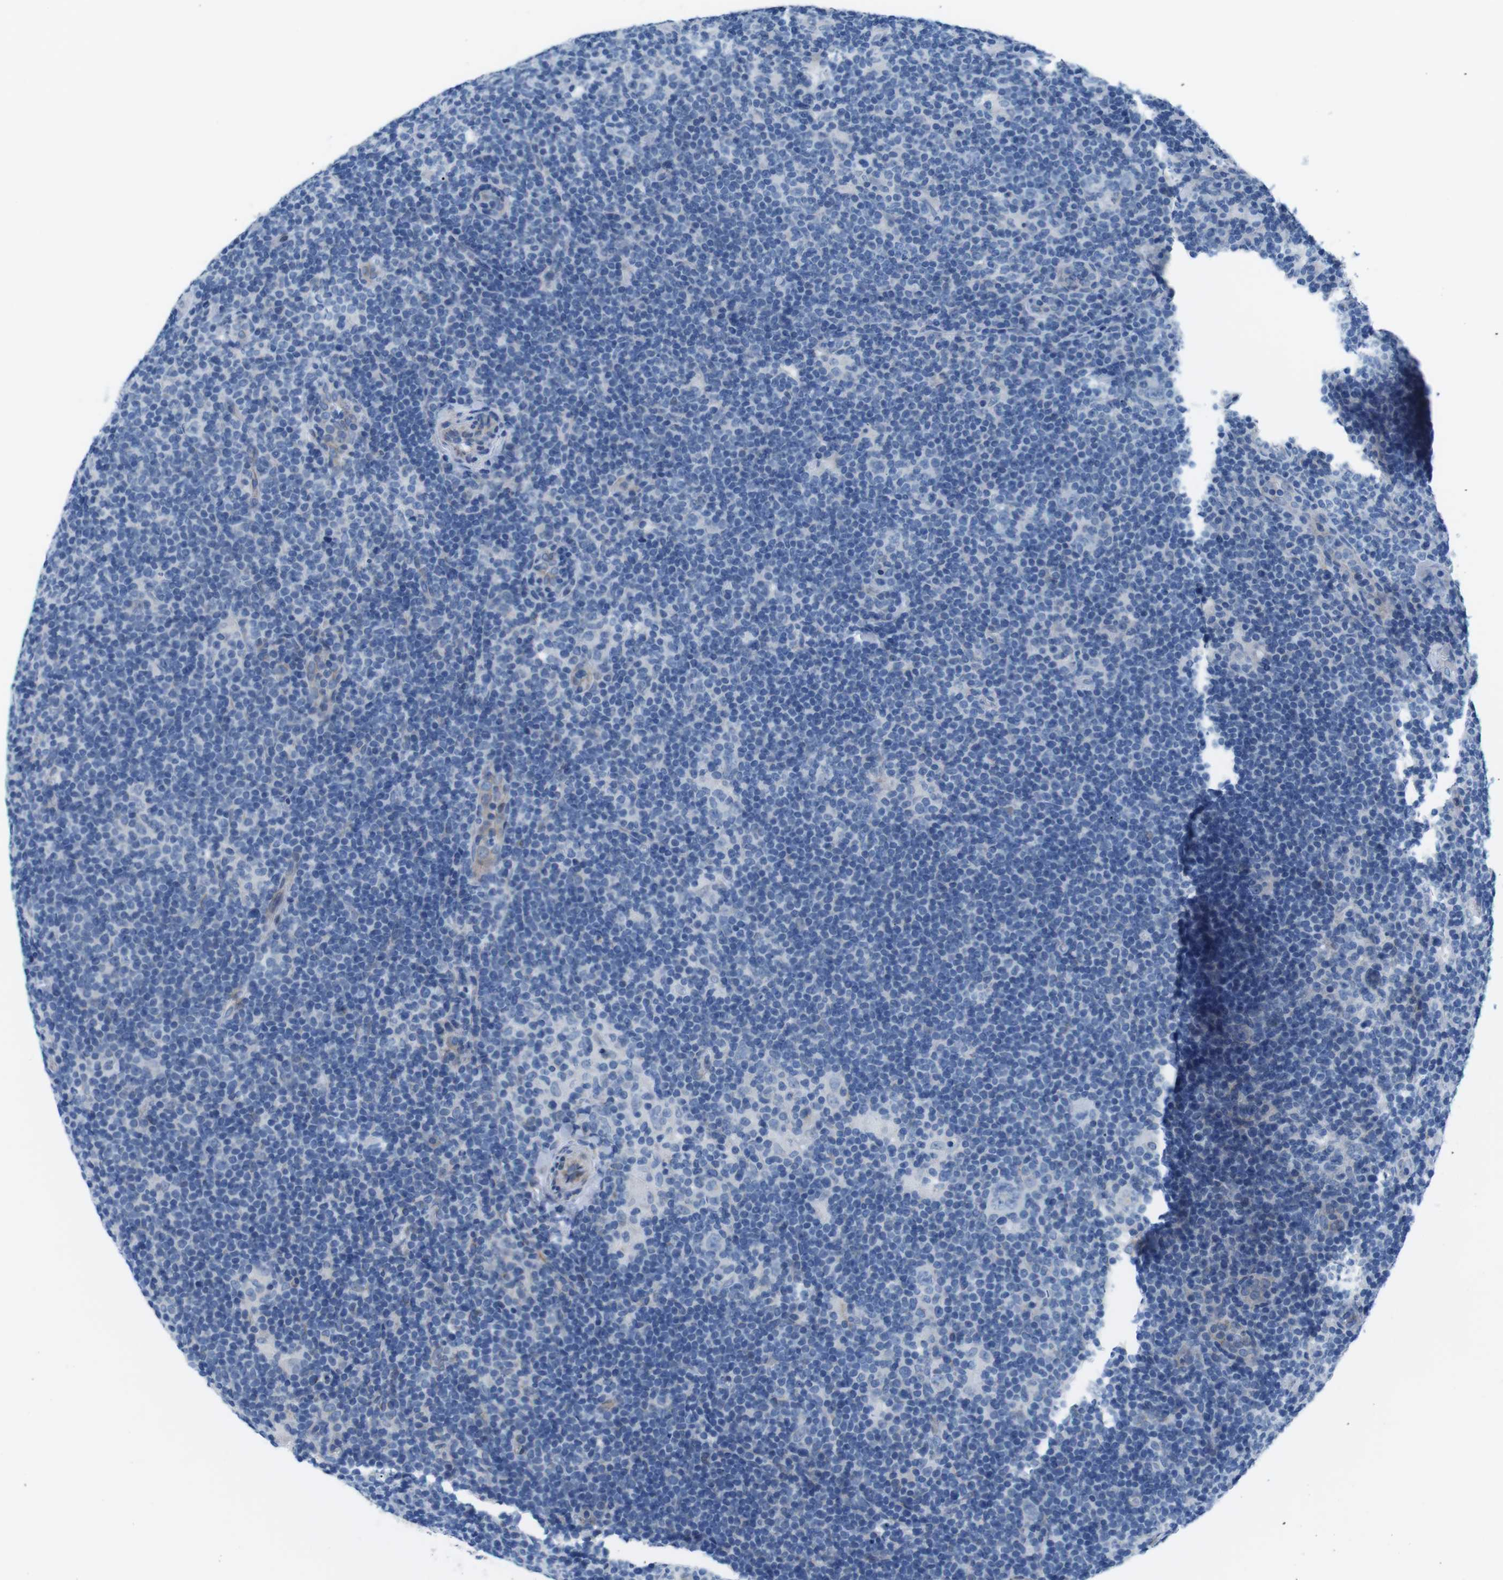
{"staining": {"intensity": "negative", "quantity": "none", "location": "none"}, "tissue": "lymphoma", "cell_type": "Tumor cells", "image_type": "cancer", "snomed": [{"axis": "morphology", "description": "Hodgkin's disease, NOS"}, {"axis": "topography", "description": "Lymph node"}], "caption": "Tumor cells are negative for brown protein staining in Hodgkin's disease.", "gene": "MUC2", "patient": {"sex": "female", "age": 57}}